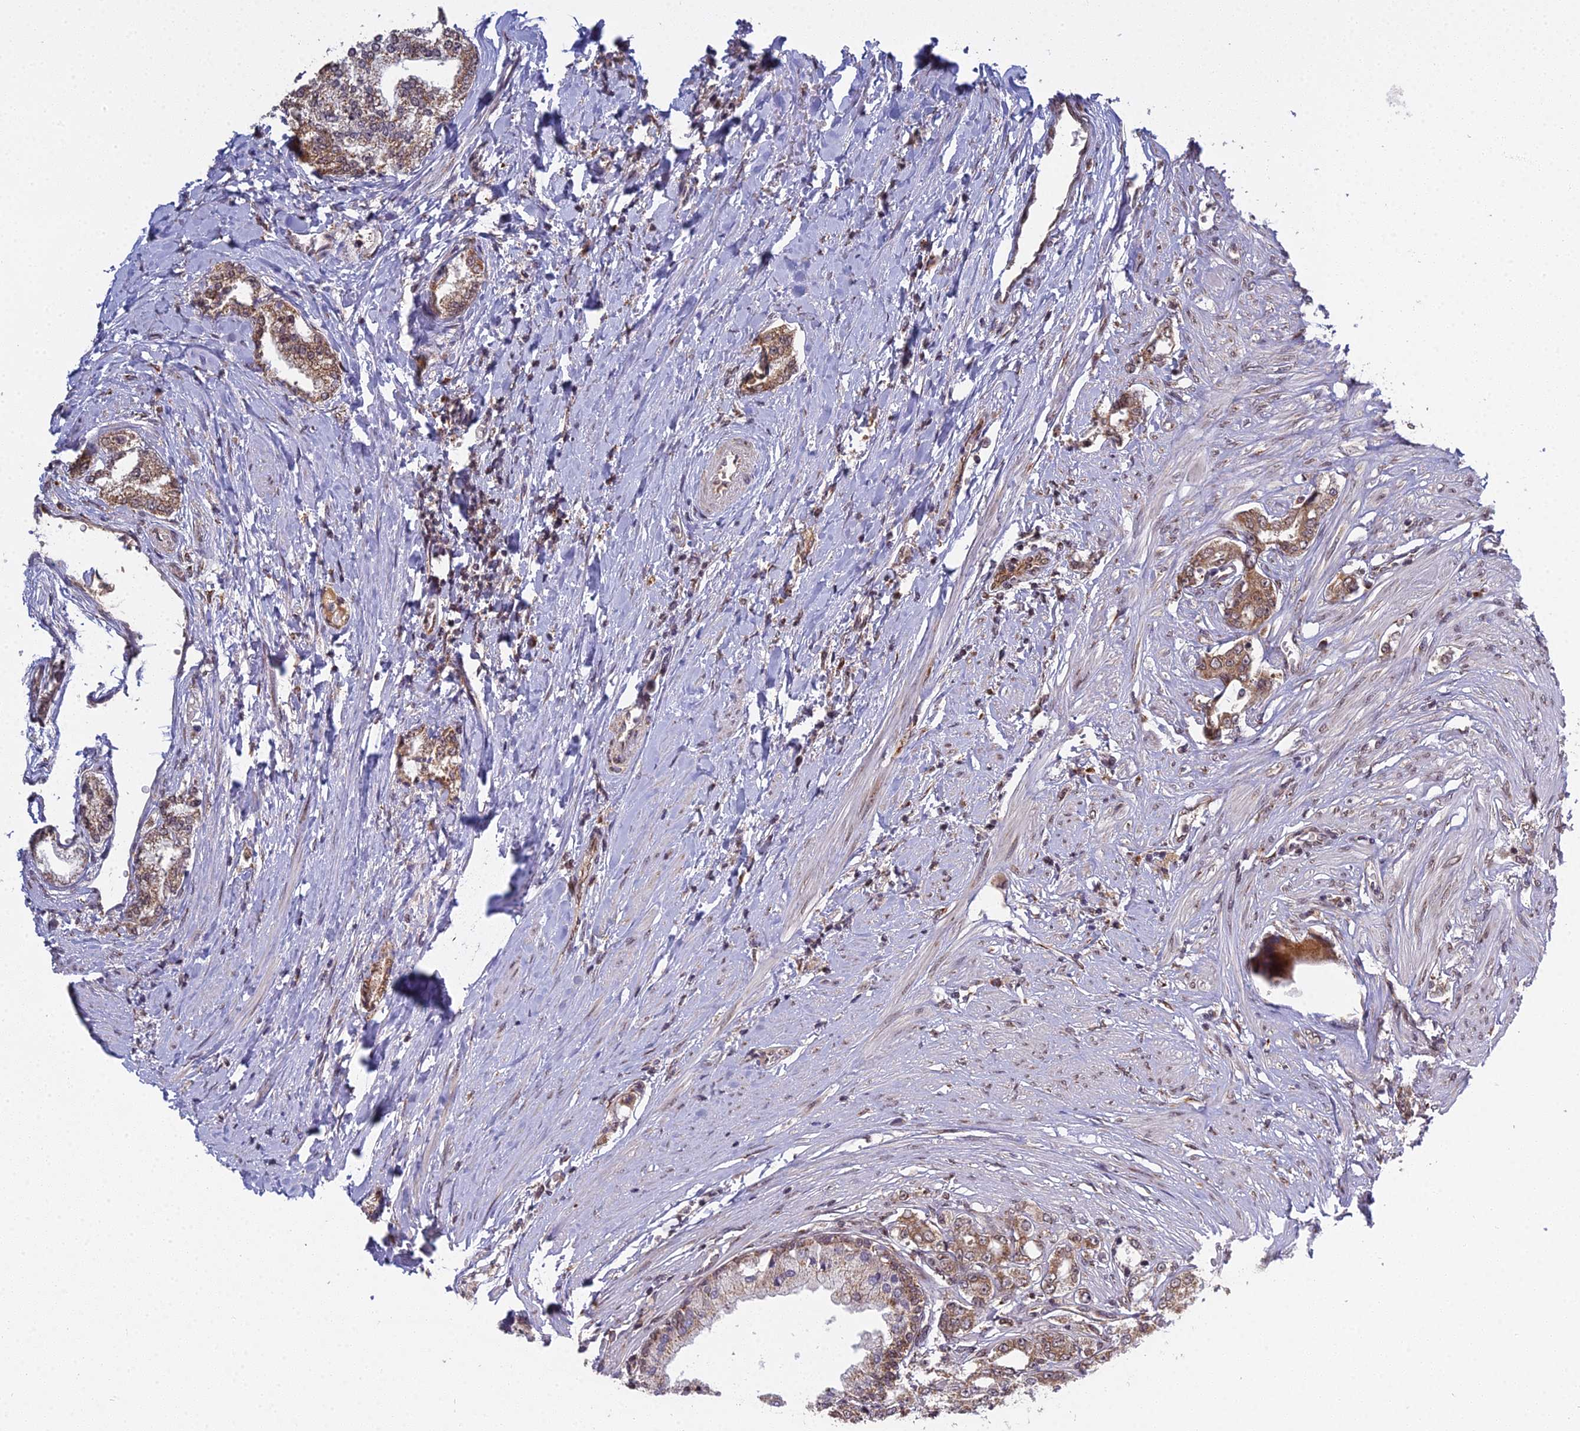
{"staining": {"intensity": "moderate", "quantity": ">75%", "location": "cytoplasmic/membranous"}, "tissue": "prostate cancer", "cell_type": "Tumor cells", "image_type": "cancer", "snomed": [{"axis": "morphology", "description": "Adenocarcinoma, High grade"}, {"axis": "topography", "description": "Prostate"}], "caption": "Immunohistochemistry of human high-grade adenocarcinoma (prostate) reveals medium levels of moderate cytoplasmic/membranous staining in approximately >75% of tumor cells.", "gene": "MEOX1", "patient": {"sex": "male", "age": 64}}